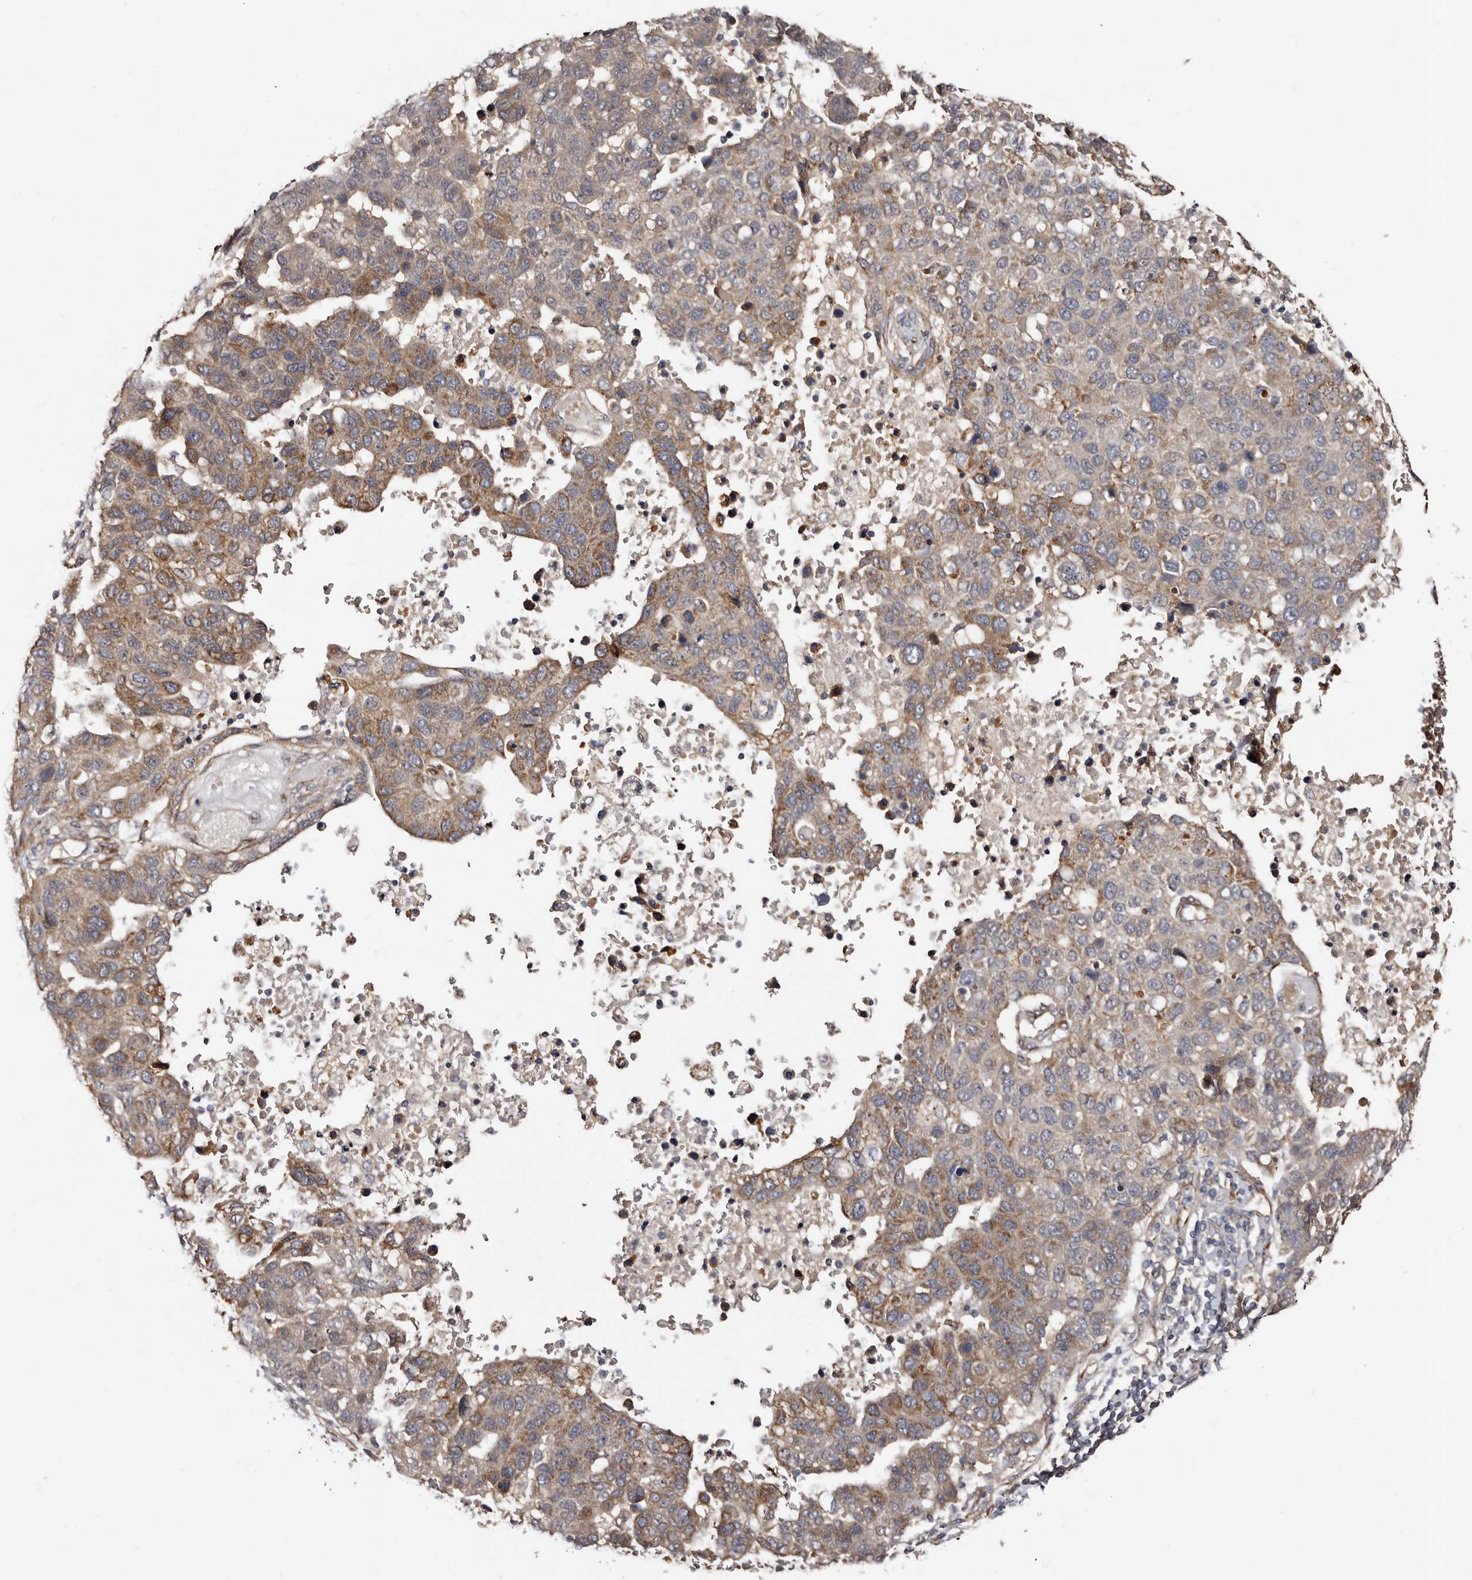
{"staining": {"intensity": "moderate", "quantity": "<25%", "location": "cytoplasmic/membranous"}, "tissue": "pancreatic cancer", "cell_type": "Tumor cells", "image_type": "cancer", "snomed": [{"axis": "morphology", "description": "Adenocarcinoma, NOS"}, {"axis": "topography", "description": "Pancreas"}], "caption": "Brown immunohistochemical staining in pancreatic cancer displays moderate cytoplasmic/membranous positivity in about <25% of tumor cells.", "gene": "TBC1D22B", "patient": {"sex": "female", "age": 61}}